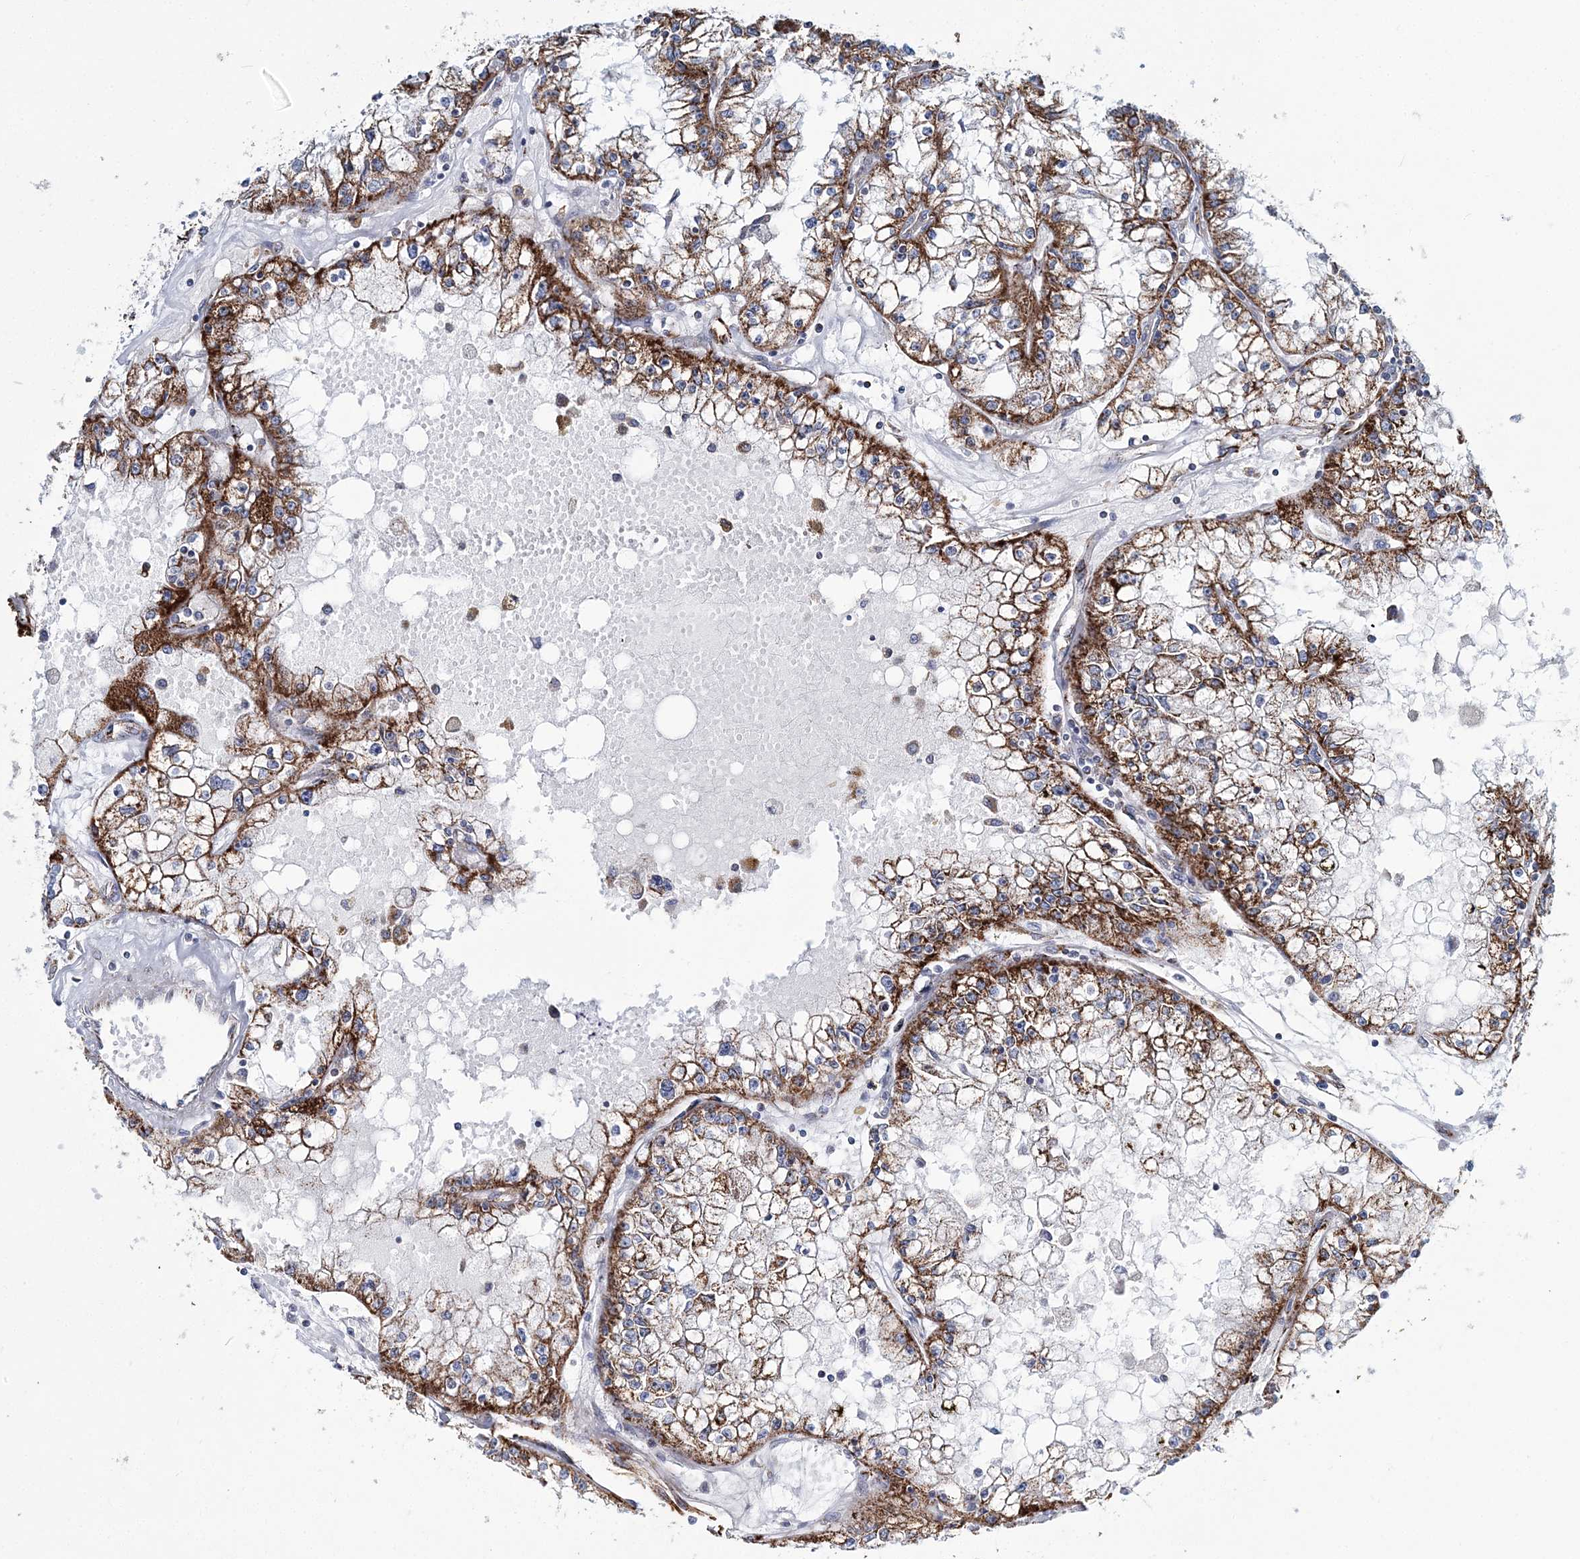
{"staining": {"intensity": "moderate", "quantity": ">75%", "location": "cytoplasmic/membranous"}, "tissue": "renal cancer", "cell_type": "Tumor cells", "image_type": "cancer", "snomed": [{"axis": "morphology", "description": "Adenocarcinoma, NOS"}, {"axis": "topography", "description": "Kidney"}], "caption": "Immunohistochemical staining of adenocarcinoma (renal) demonstrates medium levels of moderate cytoplasmic/membranous positivity in about >75% of tumor cells.", "gene": "ARHGAP6", "patient": {"sex": "male", "age": 56}}